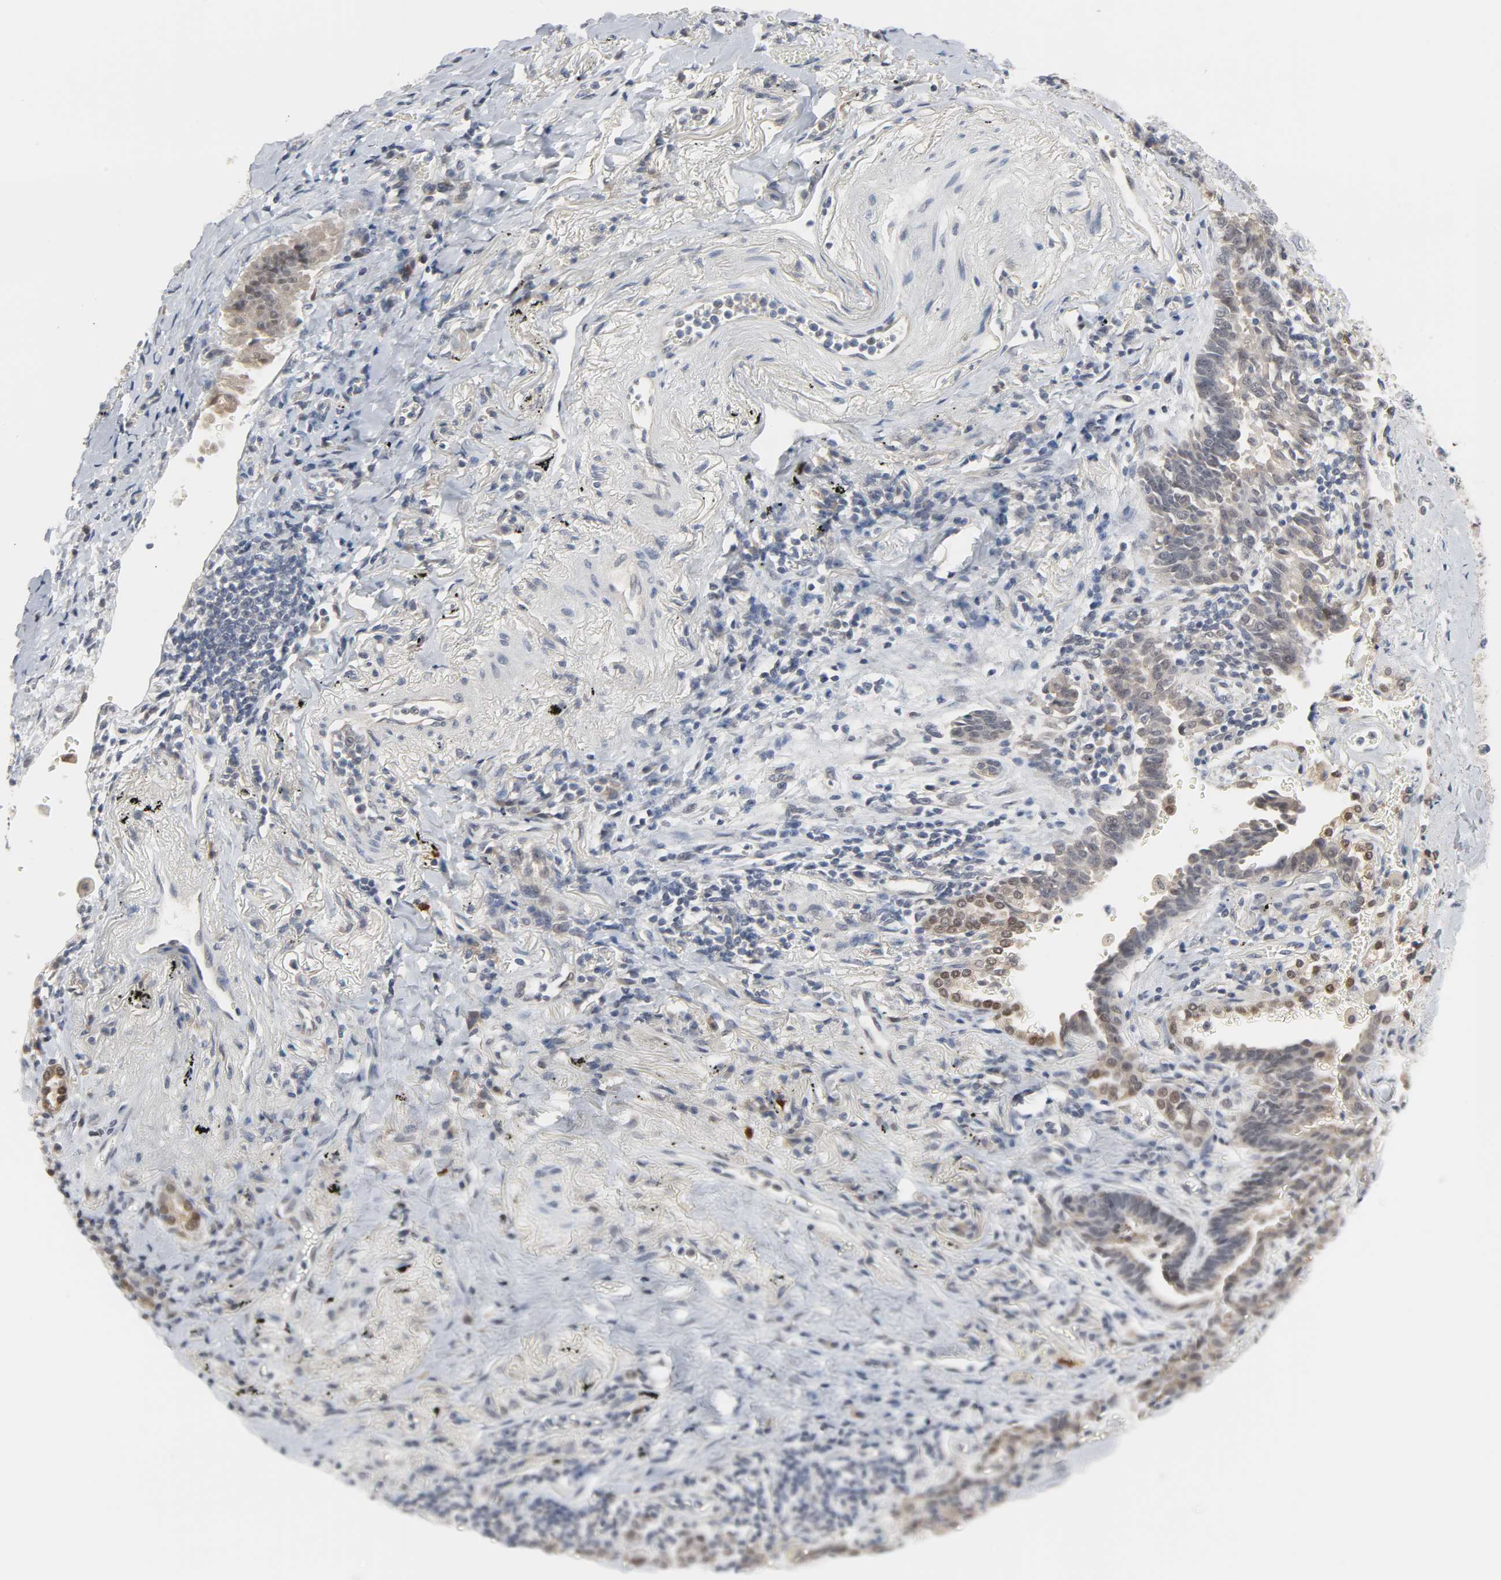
{"staining": {"intensity": "moderate", "quantity": "<25%", "location": "cytoplasmic/membranous"}, "tissue": "lung cancer", "cell_type": "Tumor cells", "image_type": "cancer", "snomed": [{"axis": "morphology", "description": "Adenocarcinoma, NOS"}, {"axis": "topography", "description": "Lung"}], "caption": "A brown stain labels moderate cytoplasmic/membranous expression of a protein in adenocarcinoma (lung) tumor cells. (DAB = brown stain, brightfield microscopy at high magnification).", "gene": "ACSS2", "patient": {"sex": "female", "age": 64}}